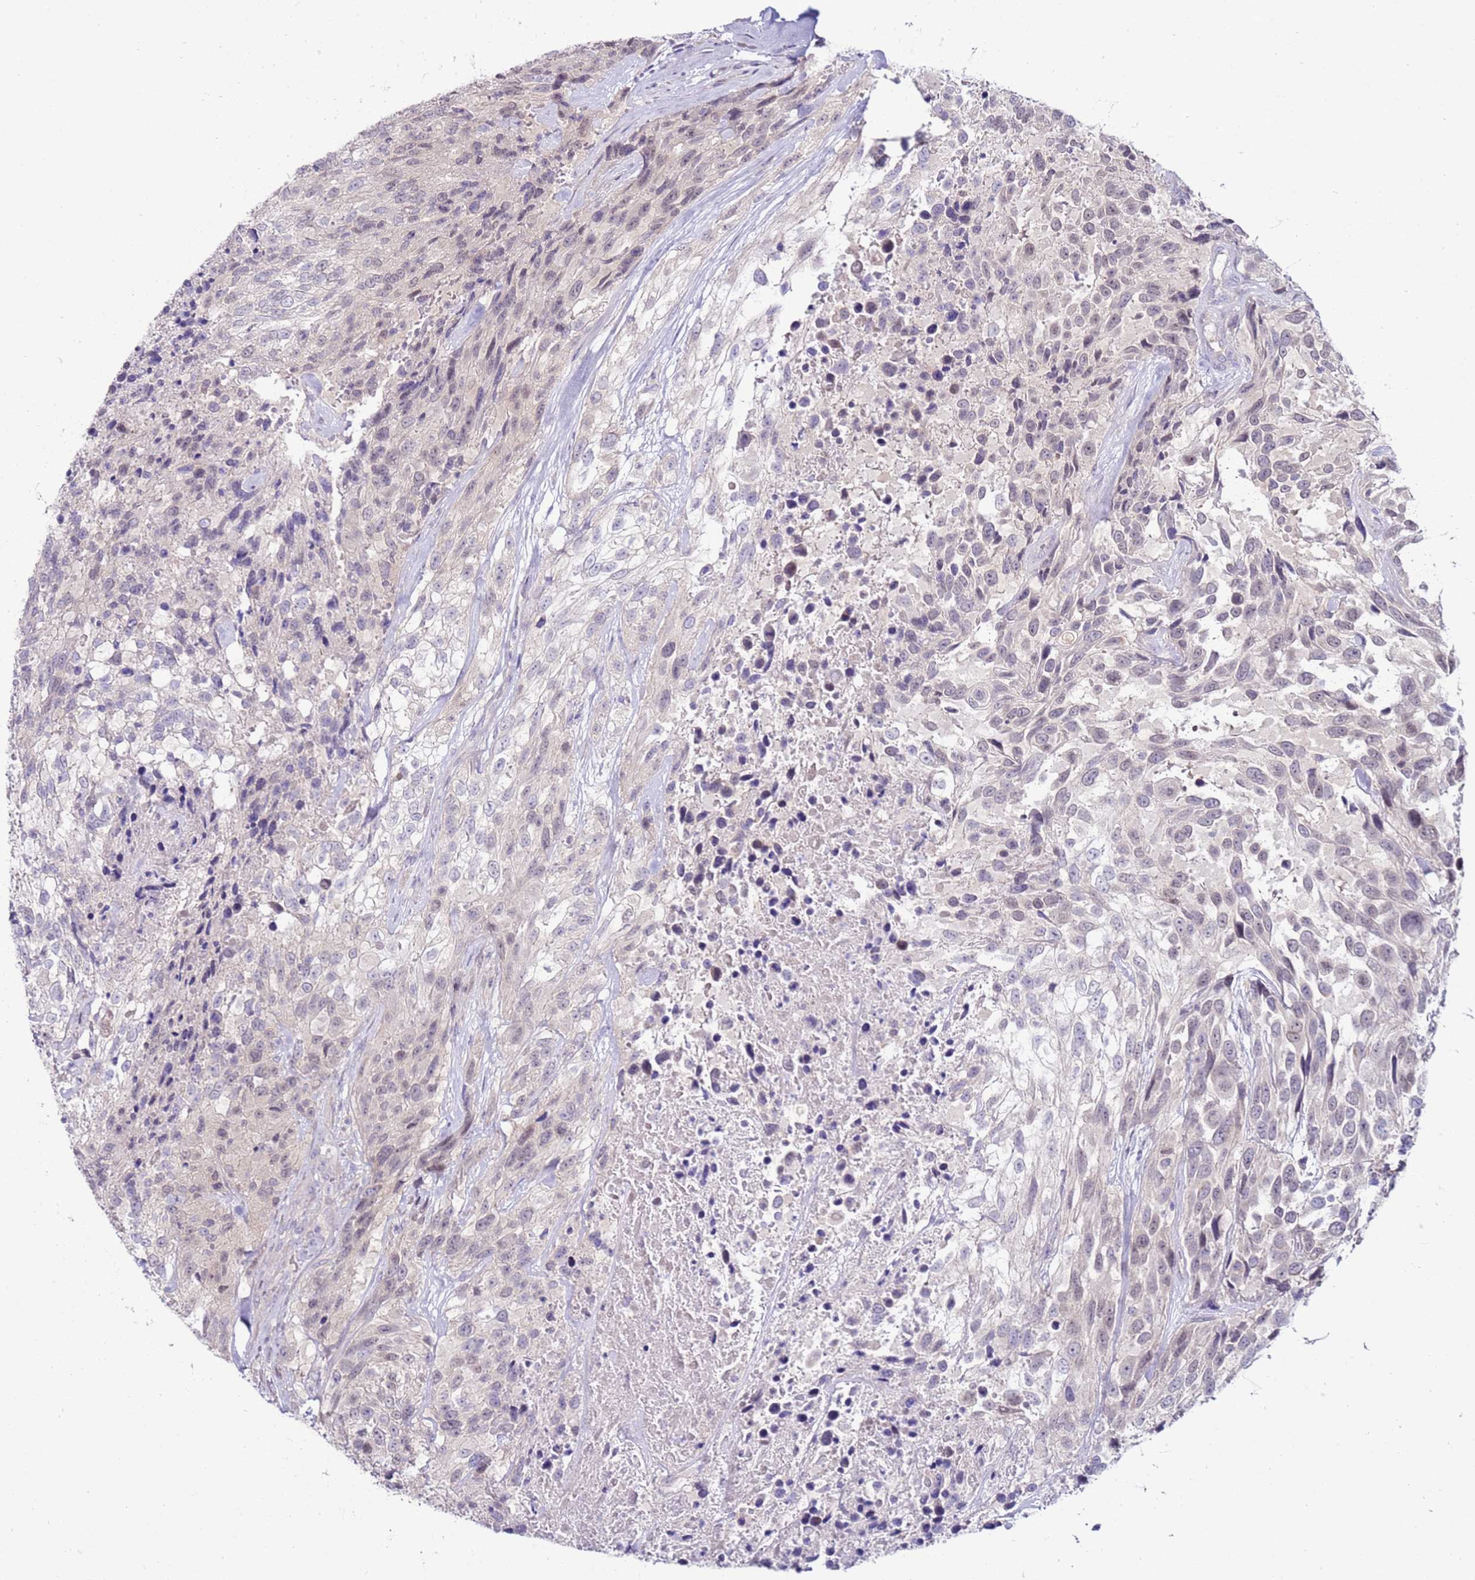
{"staining": {"intensity": "negative", "quantity": "none", "location": "none"}, "tissue": "urothelial cancer", "cell_type": "Tumor cells", "image_type": "cancer", "snomed": [{"axis": "morphology", "description": "Urothelial carcinoma, High grade"}, {"axis": "topography", "description": "Urinary bladder"}], "caption": "A micrograph of urothelial cancer stained for a protein reveals no brown staining in tumor cells.", "gene": "GPN3", "patient": {"sex": "female", "age": 70}}